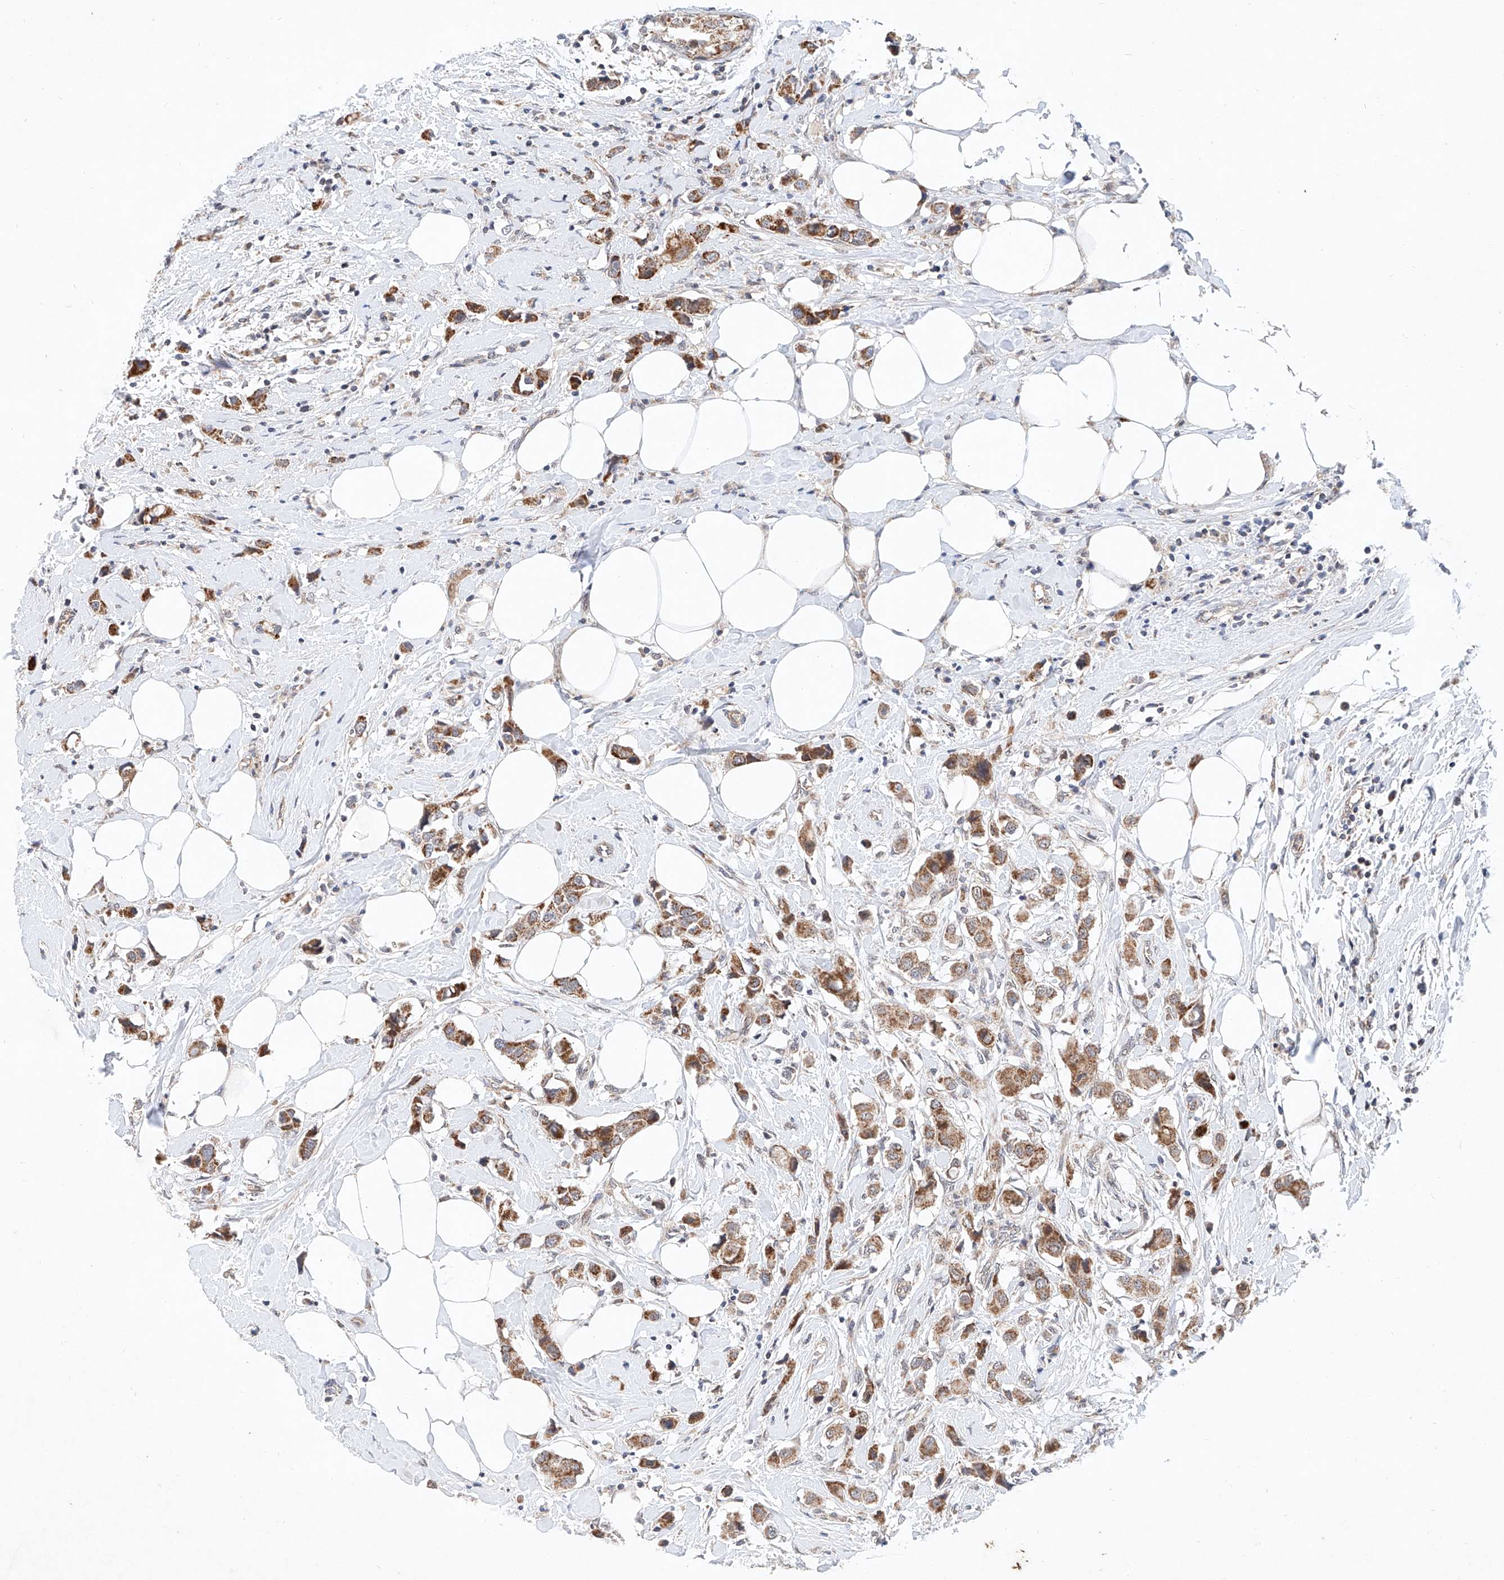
{"staining": {"intensity": "moderate", "quantity": ">75%", "location": "cytoplasmic/membranous"}, "tissue": "breast cancer", "cell_type": "Tumor cells", "image_type": "cancer", "snomed": [{"axis": "morphology", "description": "Normal tissue, NOS"}, {"axis": "morphology", "description": "Duct carcinoma"}, {"axis": "topography", "description": "Breast"}], "caption": "Invasive ductal carcinoma (breast) stained with immunohistochemistry shows moderate cytoplasmic/membranous staining in about >75% of tumor cells.", "gene": "FASTK", "patient": {"sex": "female", "age": 50}}